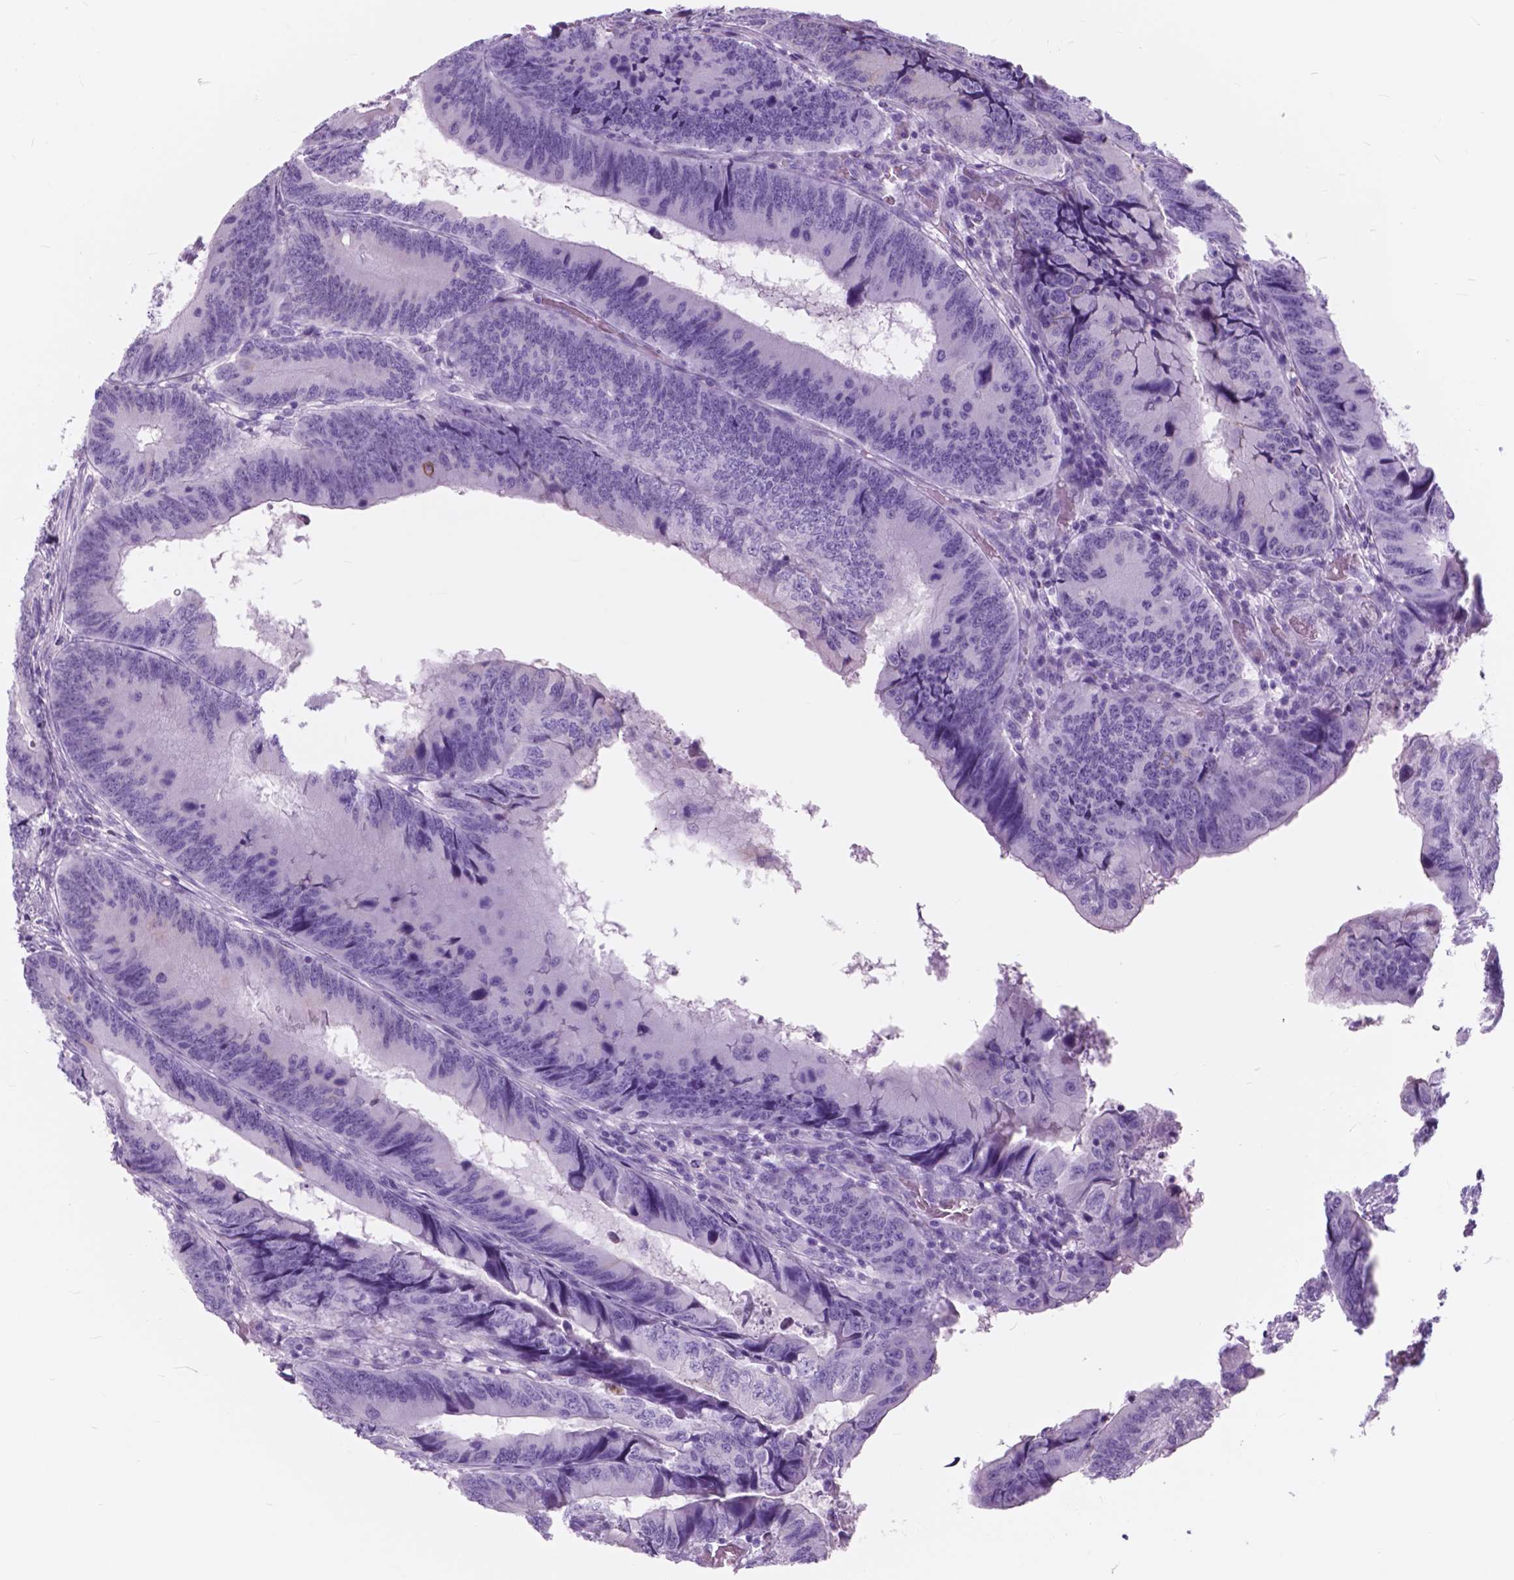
{"staining": {"intensity": "negative", "quantity": "none", "location": "none"}, "tissue": "colorectal cancer", "cell_type": "Tumor cells", "image_type": "cancer", "snomed": [{"axis": "morphology", "description": "Adenocarcinoma, NOS"}, {"axis": "topography", "description": "Colon"}], "caption": "Colorectal adenocarcinoma was stained to show a protein in brown. There is no significant positivity in tumor cells.", "gene": "FXYD2", "patient": {"sex": "male", "age": 53}}